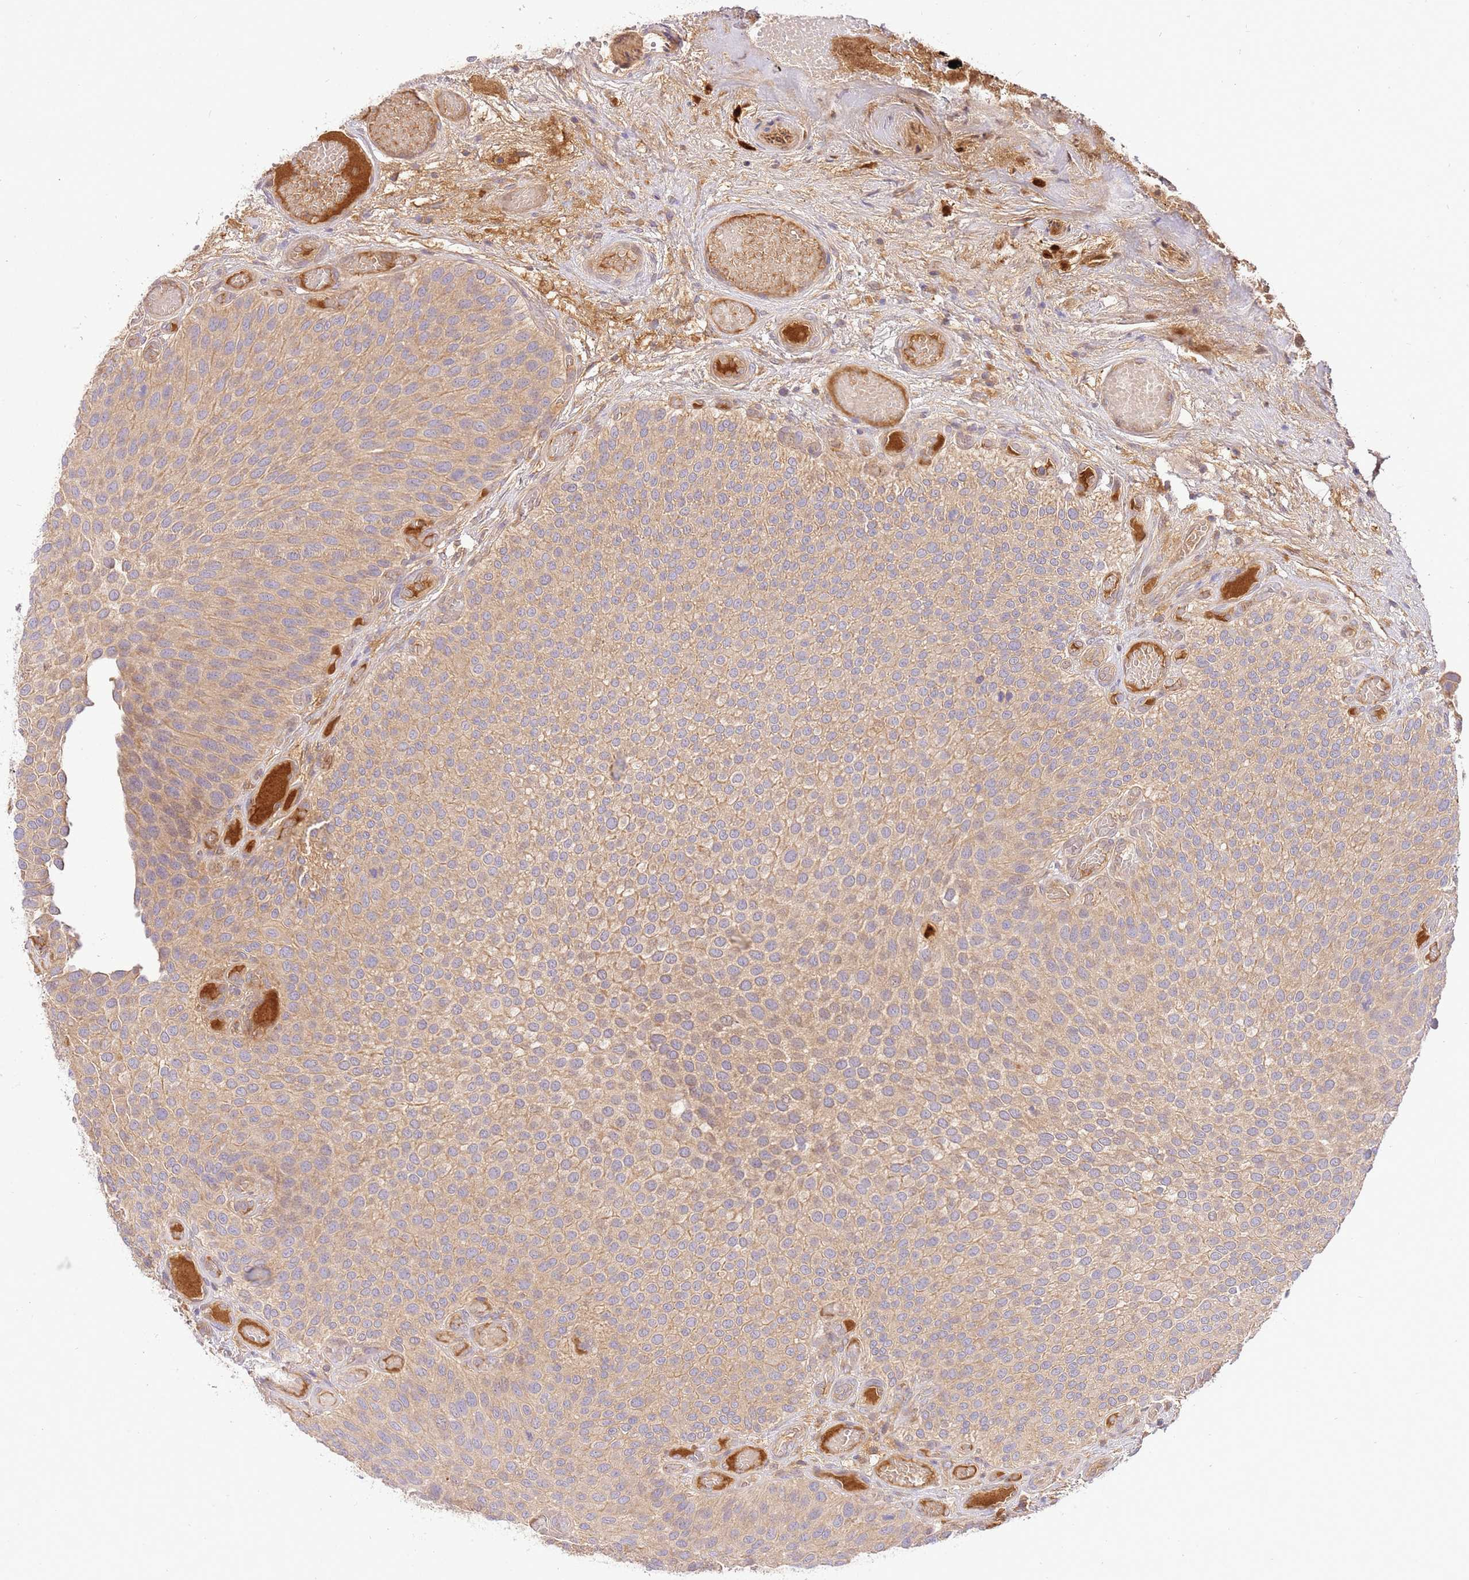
{"staining": {"intensity": "weak", "quantity": ">75%", "location": "cytoplasmic/membranous"}, "tissue": "urothelial cancer", "cell_type": "Tumor cells", "image_type": "cancer", "snomed": [{"axis": "morphology", "description": "Urothelial carcinoma, Low grade"}, {"axis": "topography", "description": "Urinary bladder"}], "caption": "Urothelial cancer tissue reveals weak cytoplasmic/membranous expression in about >75% of tumor cells", "gene": "C8G", "patient": {"sex": "male", "age": 89}}